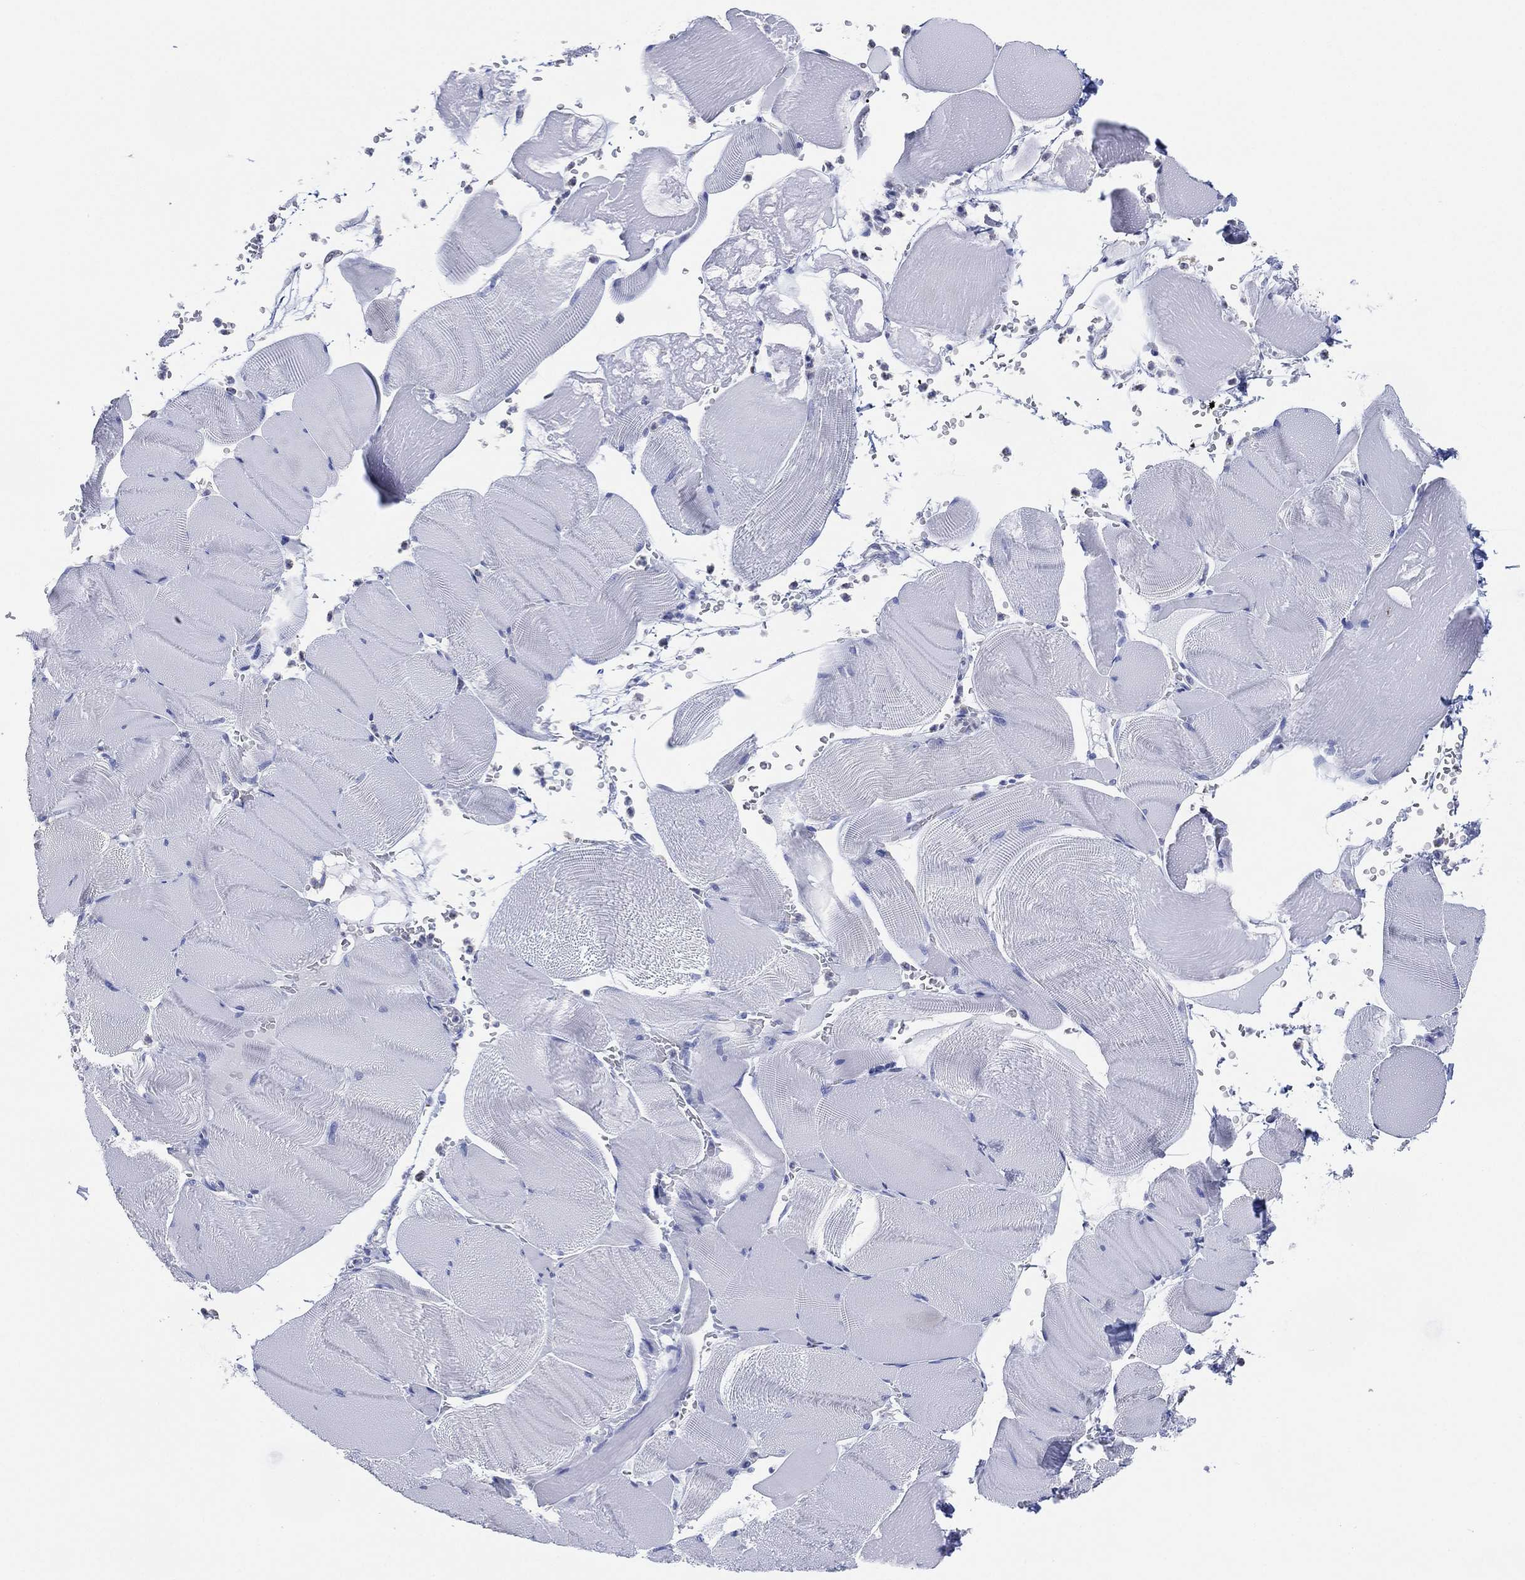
{"staining": {"intensity": "negative", "quantity": "none", "location": "none"}, "tissue": "skeletal muscle", "cell_type": "Myocytes", "image_type": "normal", "snomed": [{"axis": "morphology", "description": "Normal tissue, NOS"}, {"axis": "topography", "description": "Skeletal muscle"}], "caption": "Benign skeletal muscle was stained to show a protein in brown. There is no significant positivity in myocytes. The staining is performed using DAB brown chromogen with nuclei counter-stained in using hematoxylin.", "gene": "CFTR", "patient": {"sex": "male", "age": 56}}